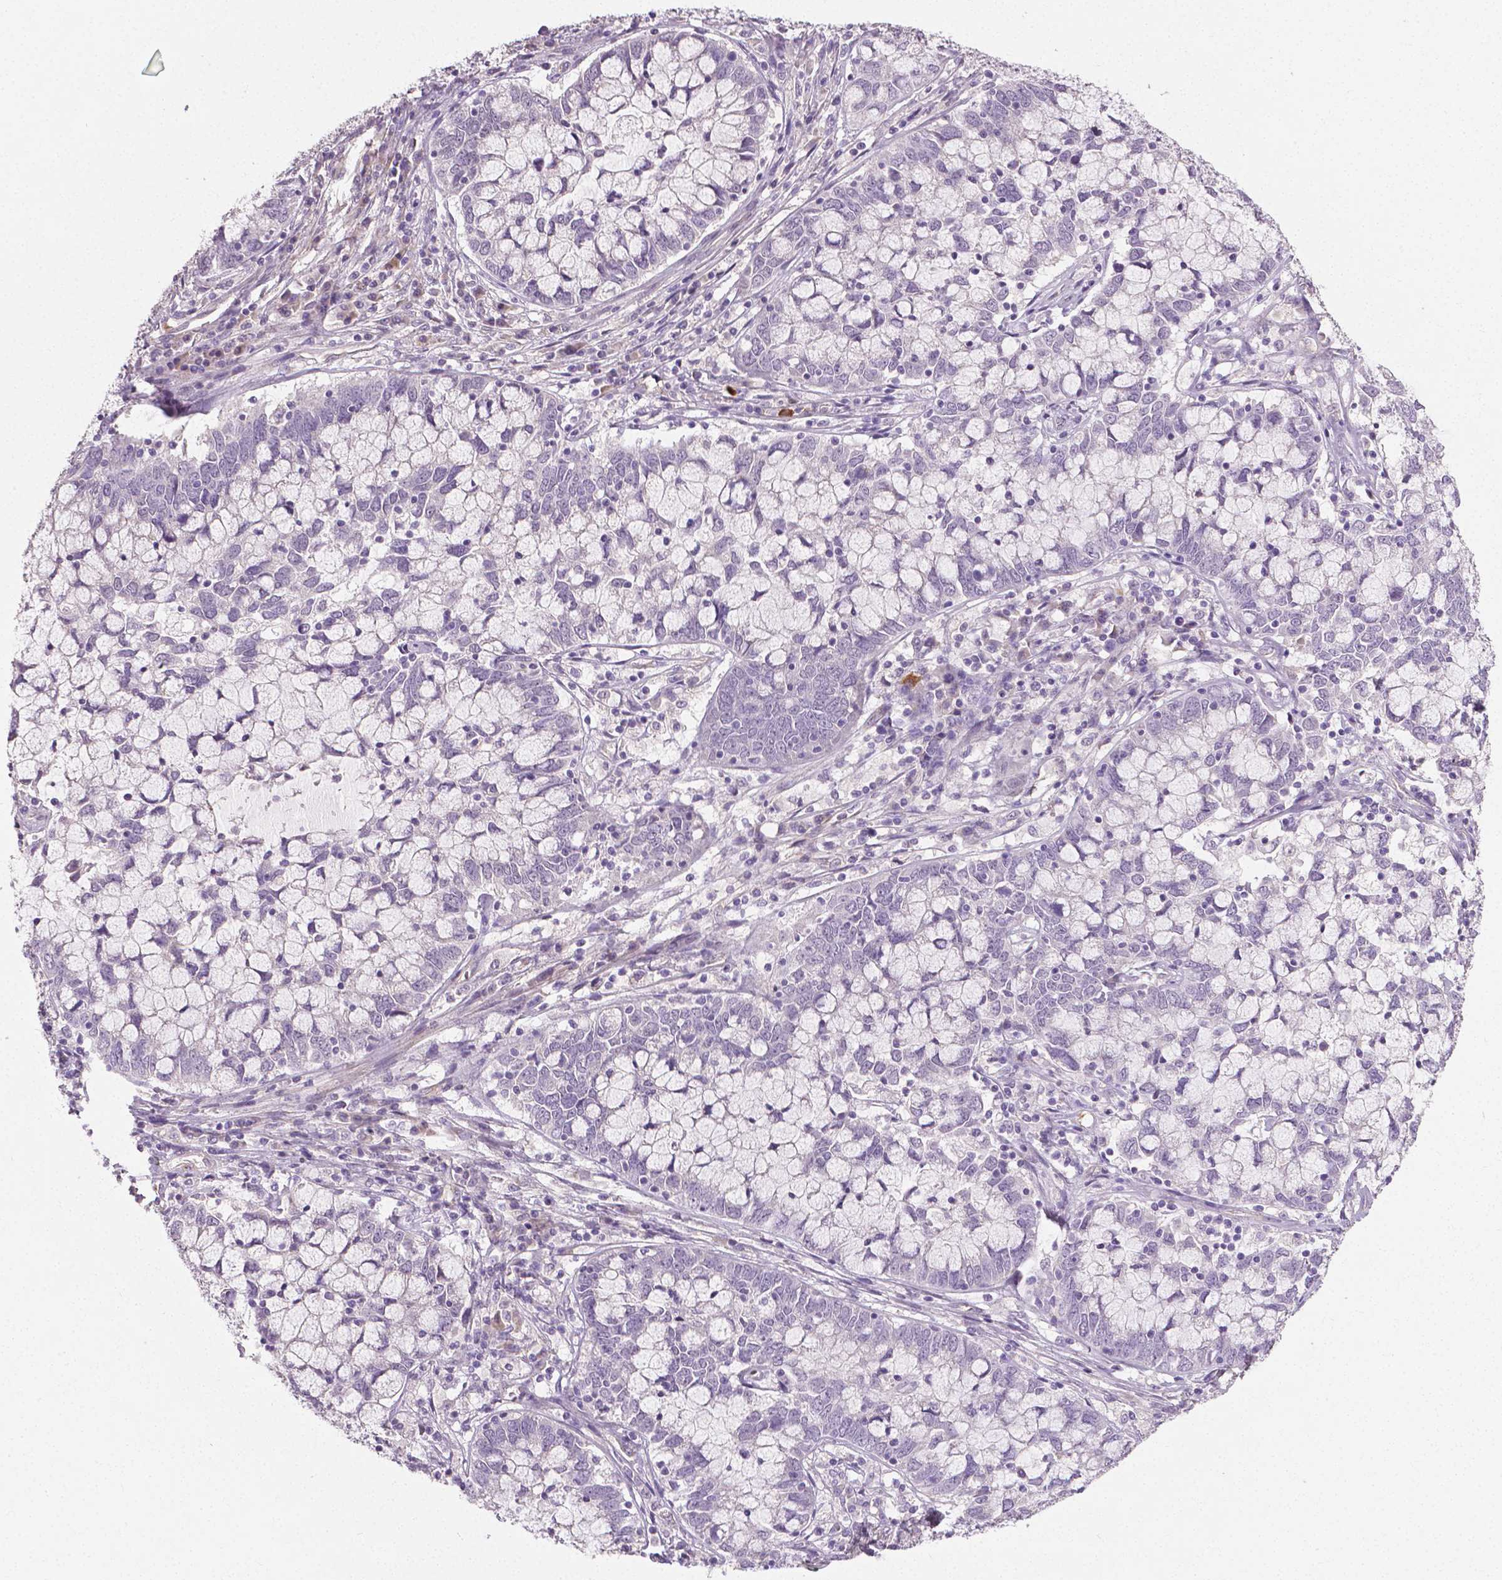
{"staining": {"intensity": "negative", "quantity": "none", "location": "none"}, "tissue": "cervical cancer", "cell_type": "Tumor cells", "image_type": "cancer", "snomed": [{"axis": "morphology", "description": "Adenocarcinoma, NOS"}, {"axis": "topography", "description": "Cervix"}], "caption": "An immunohistochemistry photomicrograph of cervical cancer (adenocarcinoma) is shown. There is no staining in tumor cells of cervical cancer (adenocarcinoma).", "gene": "FLT1", "patient": {"sex": "female", "age": 40}}